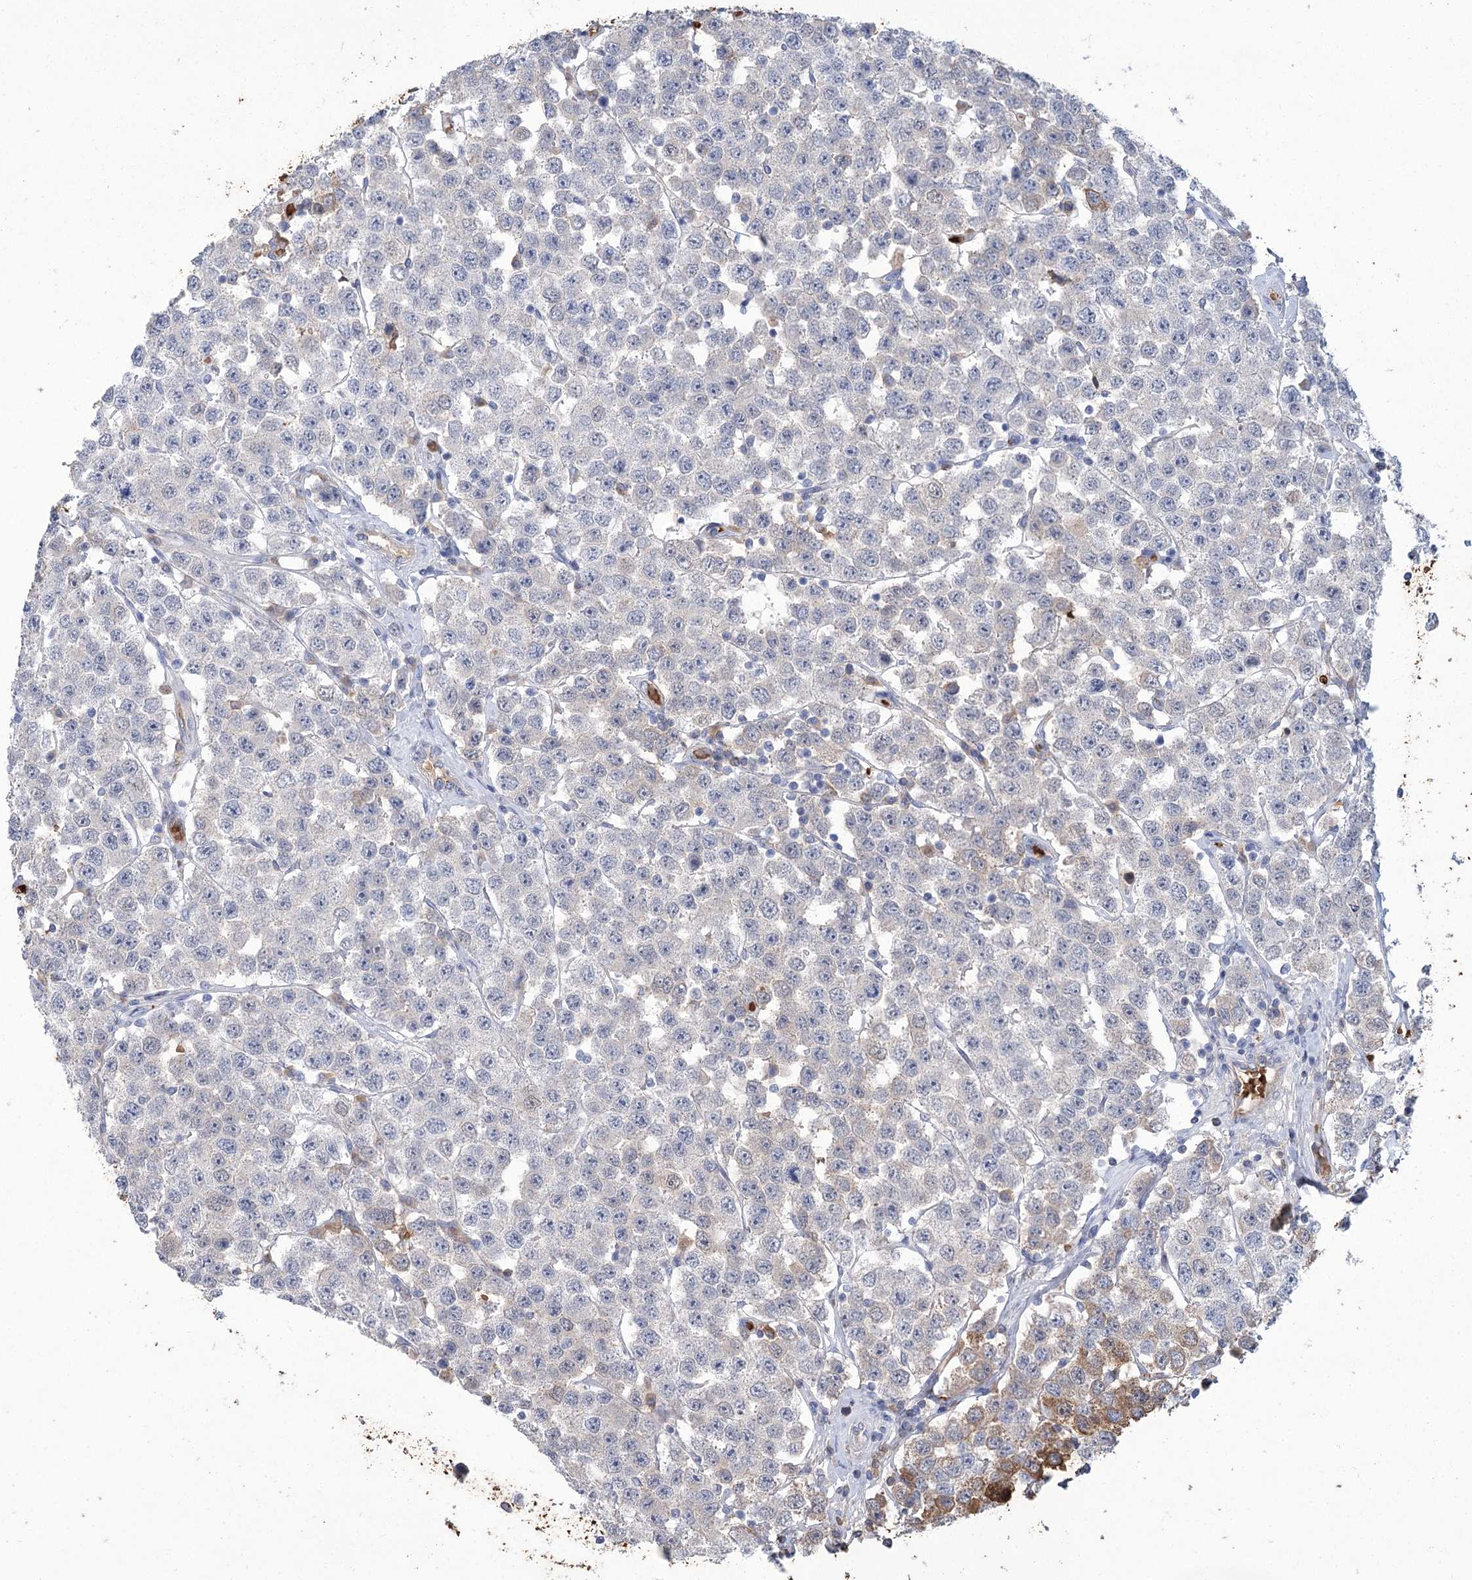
{"staining": {"intensity": "negative", "quantity": "none", "location": "none"}, "tissue": "testis cancer", "cell_type": "Tumor cells", "image_type": "cancer", "snomed": [{"axis": "morphology", "description": "Seminoma, NOS"}, {"axis": "topography", "description": "Testis"}], "caption": "An IHC photomicrograph of testis seminoma is shown. There is no staining in tumor cells of testis seminoma.", "gene": "HBA1", "patient": {"sex": "male", "age": 28}}